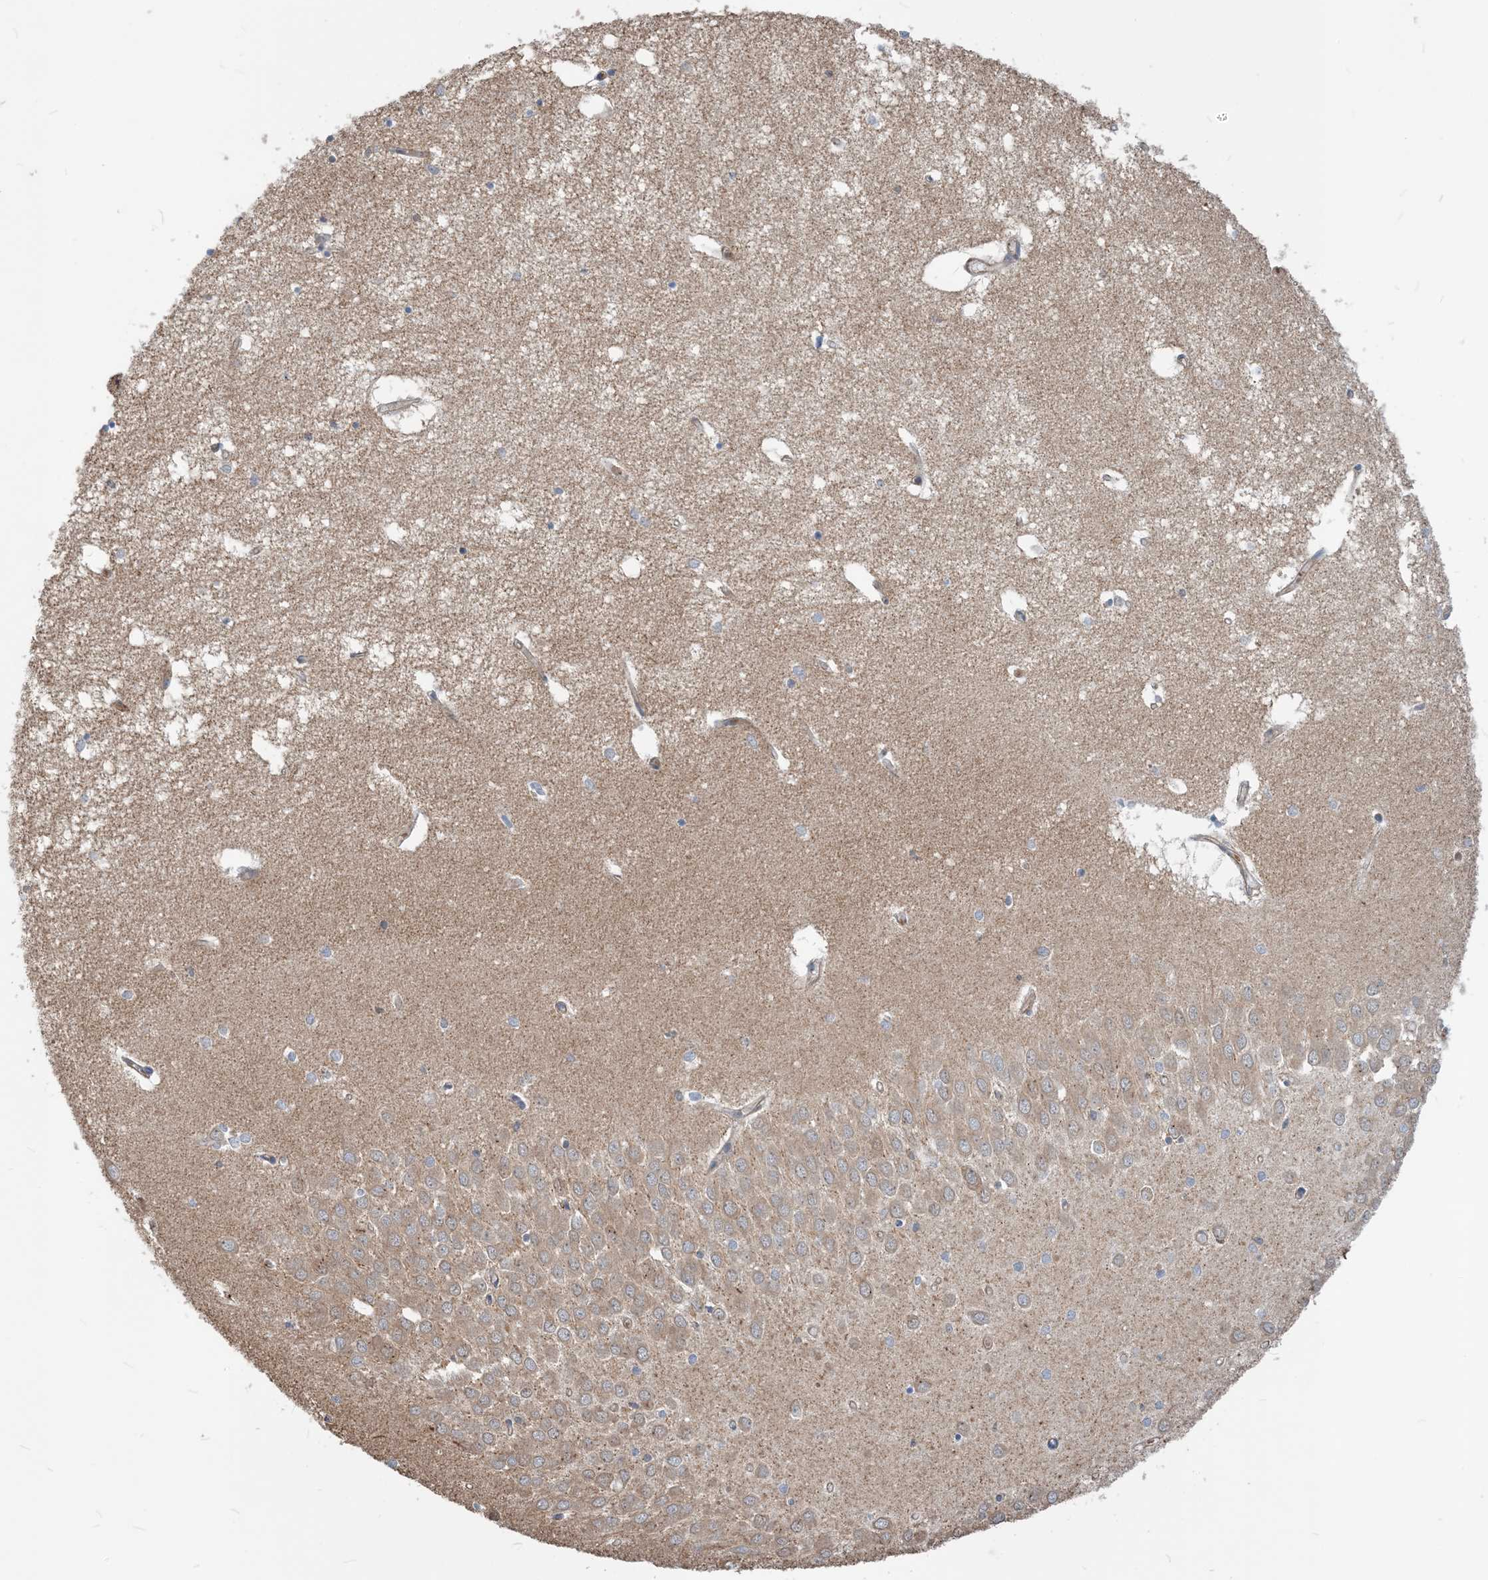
{"staining": {"intensity": "negative", "quantity": "none", "location": "none"}, "tissue": "hippocampus", "cell_type": "Glial cells", "image_type": "normal", "snomed": [{"axis": "morphology", "description": "Normal tissue, NOS"}, {"axis": "topography", "description": "Hippocampus"}], "caption": "IHC of benign human hippocampus shows no positivity in glial cells.", "gene": "PARVG", "patient": {"sex": "male", "age": 70}}